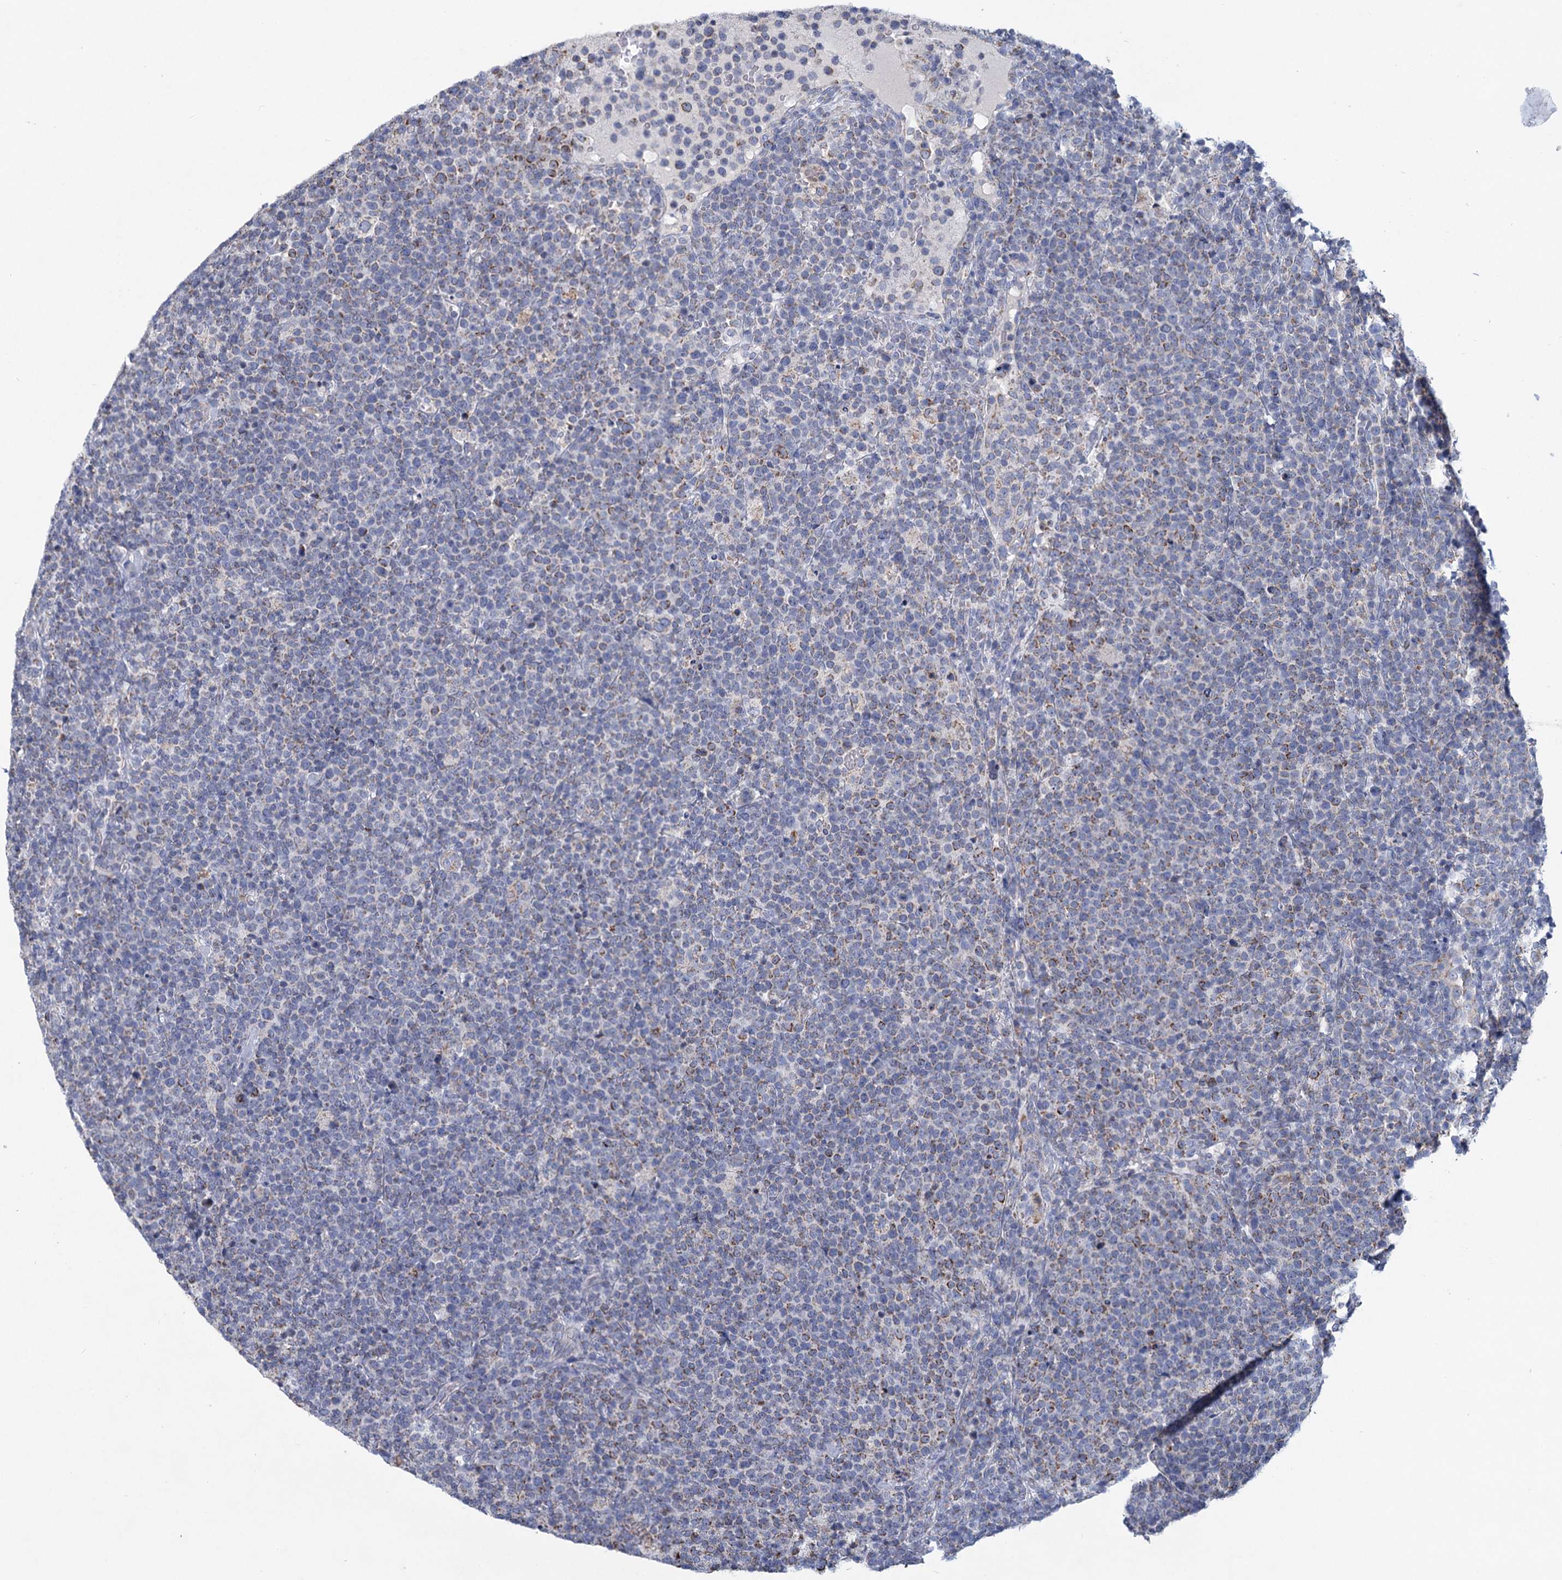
{"staining": {"intensity": "negative", "quantity": "none", "location": "none"}, "tissue": "lymphoma", "cell_type": "Tumor cells", "image_type": "cancer", "snomed": [{"axis": "morphology", "description": "Malignant lymphoma, non-Hodgkin's type, High grade"}, {"axis": "topography", "description": "Lymph node"}], "caption": "There is no significant positivity in tumor cells of high-grade malignant lymphoma, non-Hodgkin's type. (IHC, brightfield microscopy, high magnification).", "gene": "NDUFC2", "patient": {"sex": "male", "age": 61}}